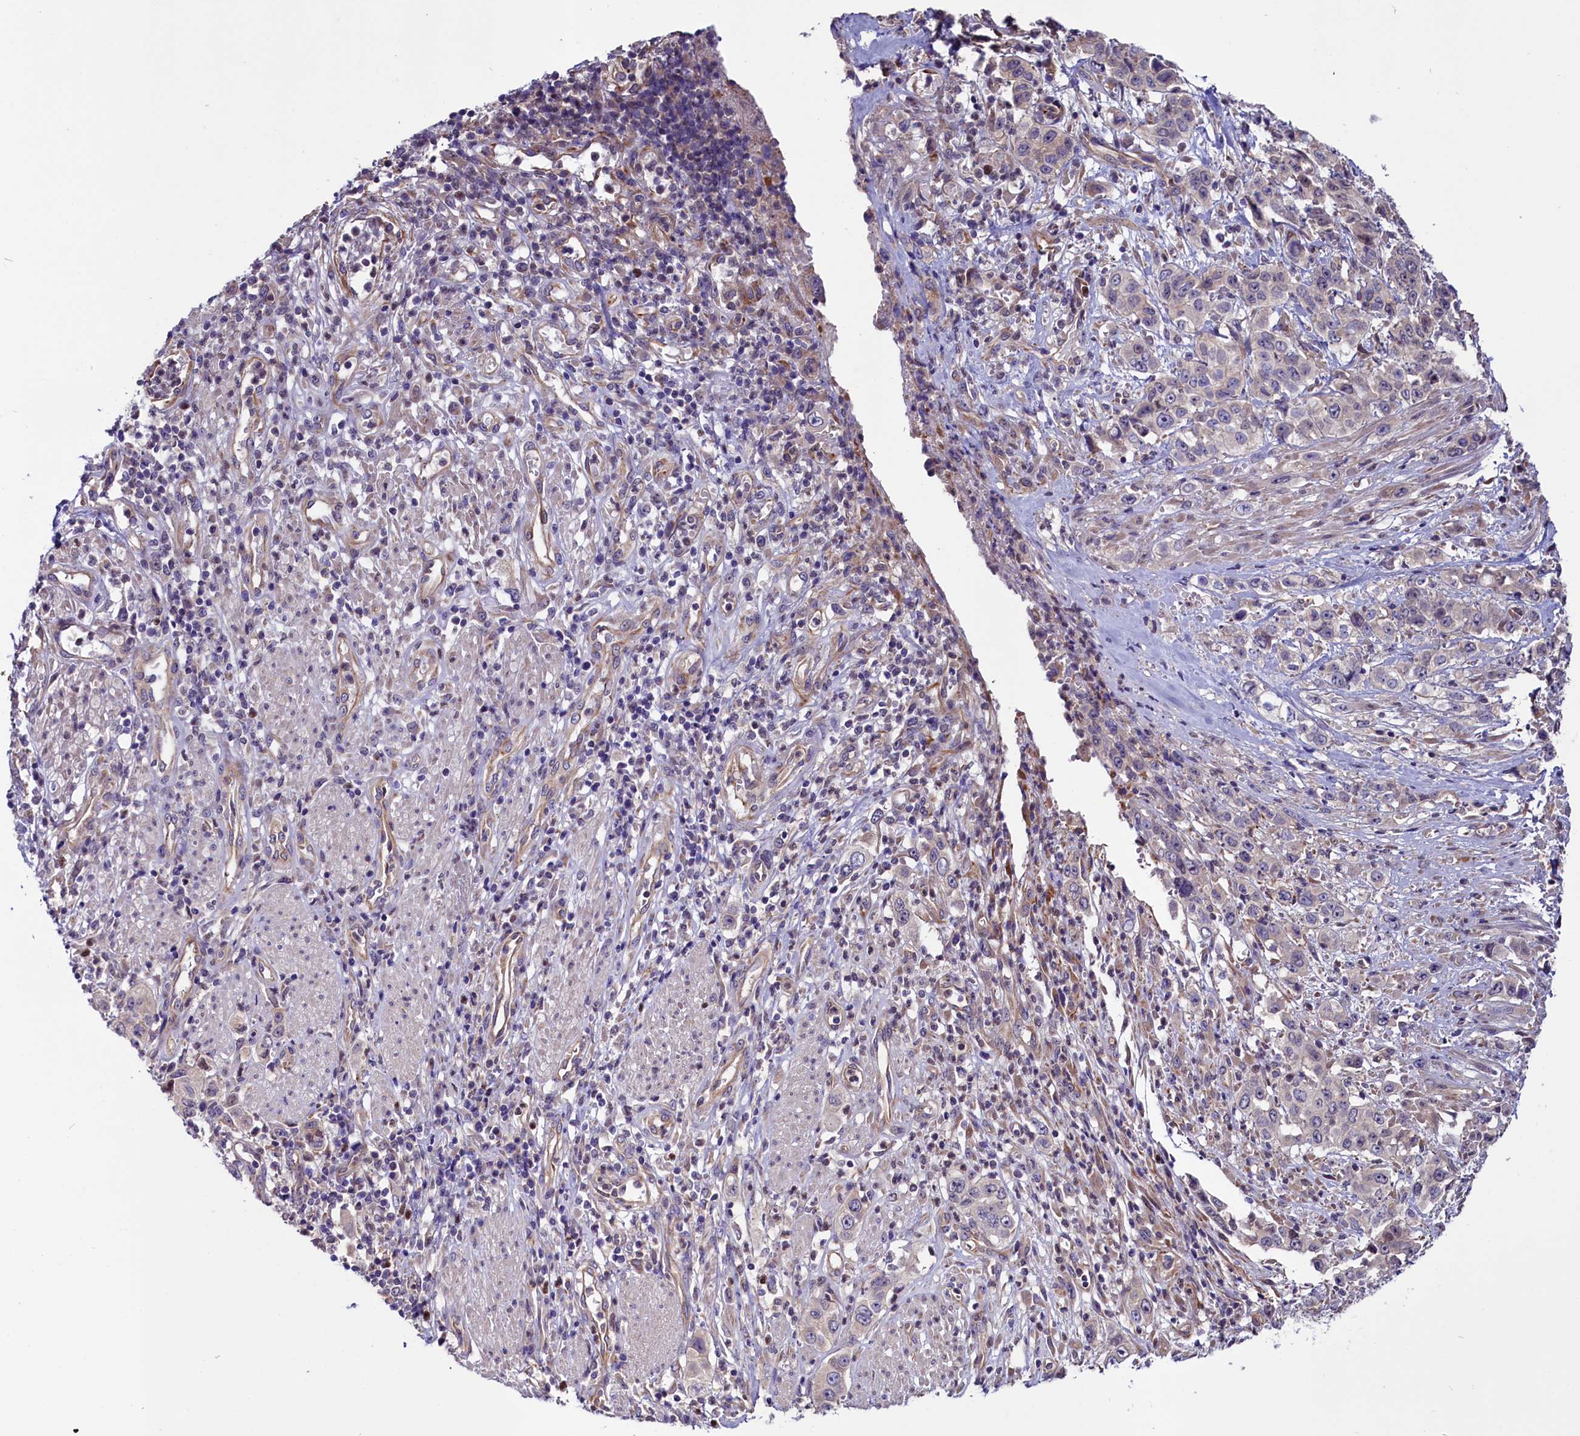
{"staining": {"intensity": "negative", "quantity": "none", "location": "none"}, "tissue": "stomach cancer", "cell_type": "Tumor cells", "image_type": "cancer", "snomed": [{"axis": "morphology", "description": "Adenocarcinoma, NOS"}, {"axis": "topography", "description": "Stomach, upper"}], "caption": "High power microscopy photomicrograph of an immunohistochemistry image of stomach cancer, revealing no significant staining in tumor cells. (DAB (3,3'-diaminobenzidine) IHC with hematoxylin counter stain).", "gene": "PDILT", "patient": {"sex": "male", "age": 62}}